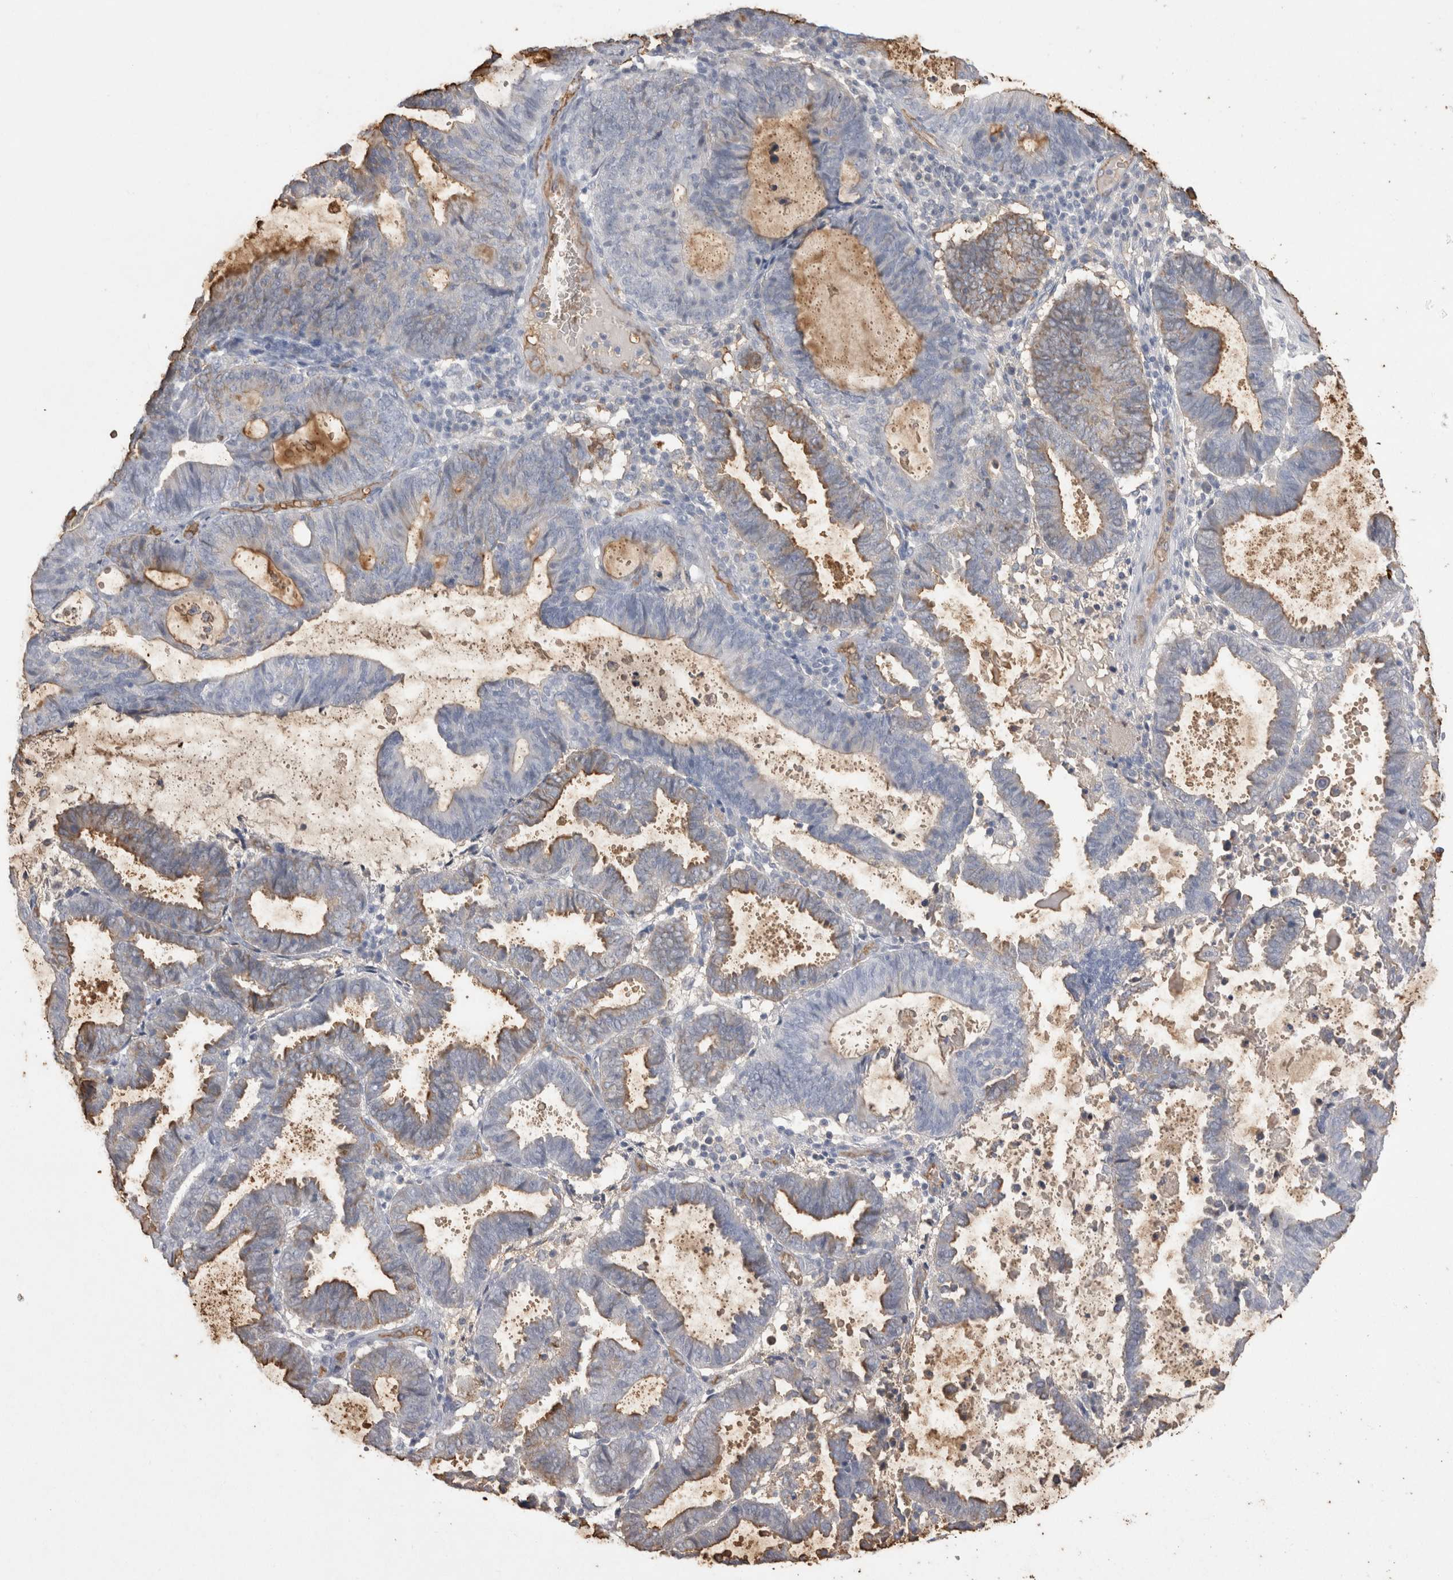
{"staining": {"intensity": "moderate", "quantity": "<25%", "location": "cytoplasmic/membranous"}, "tissue": "endometrial cancer", "cell_type": "Tumor cells", "image_type": "cancer", "snomed": [{"axis": "morphology", "description": "Adenocarcinoma, NOS"}, {"axis": "topography", "description": "Uterus"}], "caption": "Tumor cells exhibit low levels of moderate cytoplasmic/membranous positivity in about <25% of cells in endometrial cancer.", "gene": "IL17RC", "patient": {"sex": "female", "age": 83}}